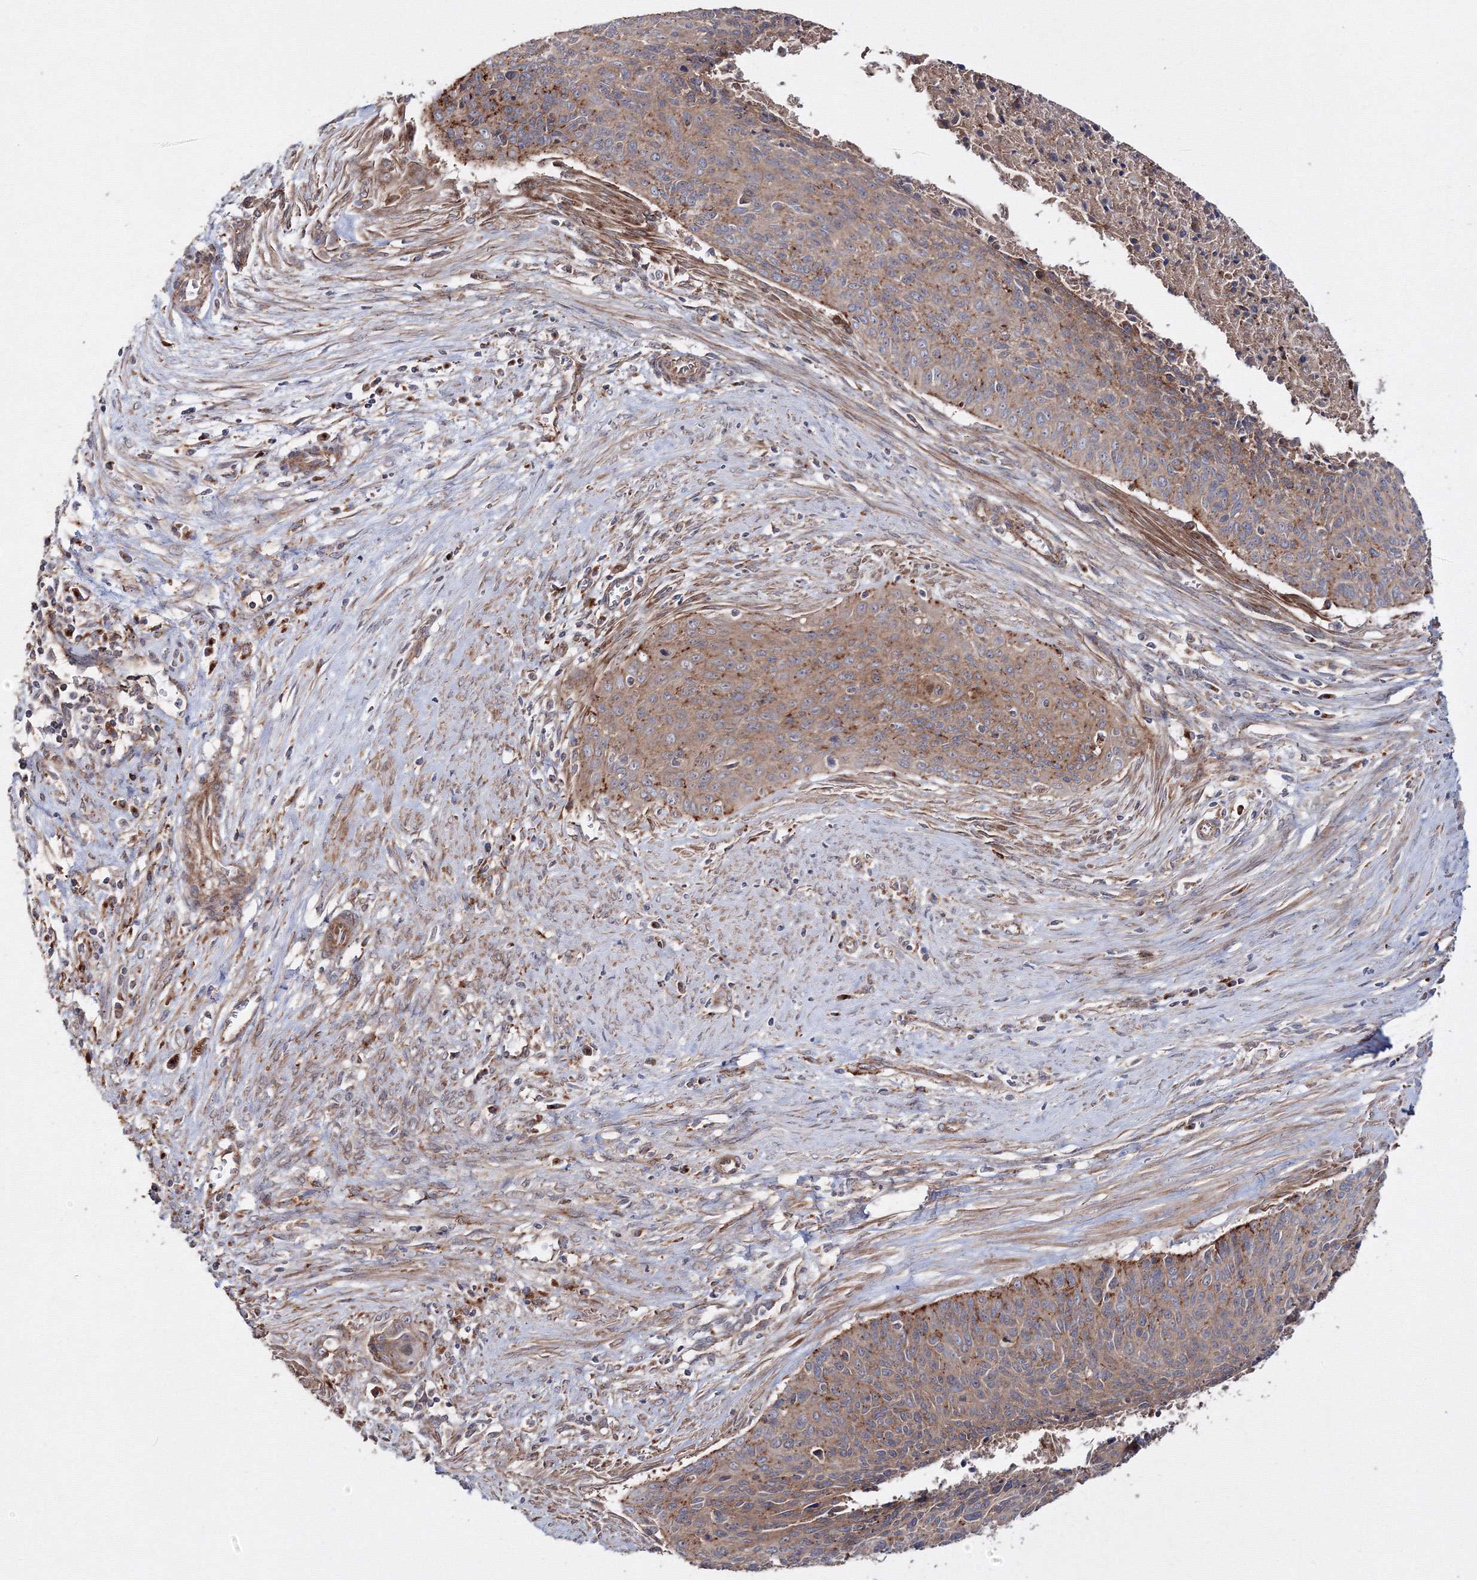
{"staining": {"intensity": "moderate", "quantity": ">75%", "location": "cytoplasmic/membranous"}, "tissue": "cervical cancer", "cell_type": "Tumor cells", "image_type": "cancer", "snomed": [{"axis": "morphology", "description": "Squamous cell carcinoma, NOS"}, {"axis": "topography", "description": "Cervix"}], "caption": "This is a micrograph of immunohistochemistry (IHC) staining of cervical cancer, which shows moderate positivity in the cytoplasmic/membranous of tumor cells.", "gene": "DDO", "patient": {"sex": "female", "age": 55}}